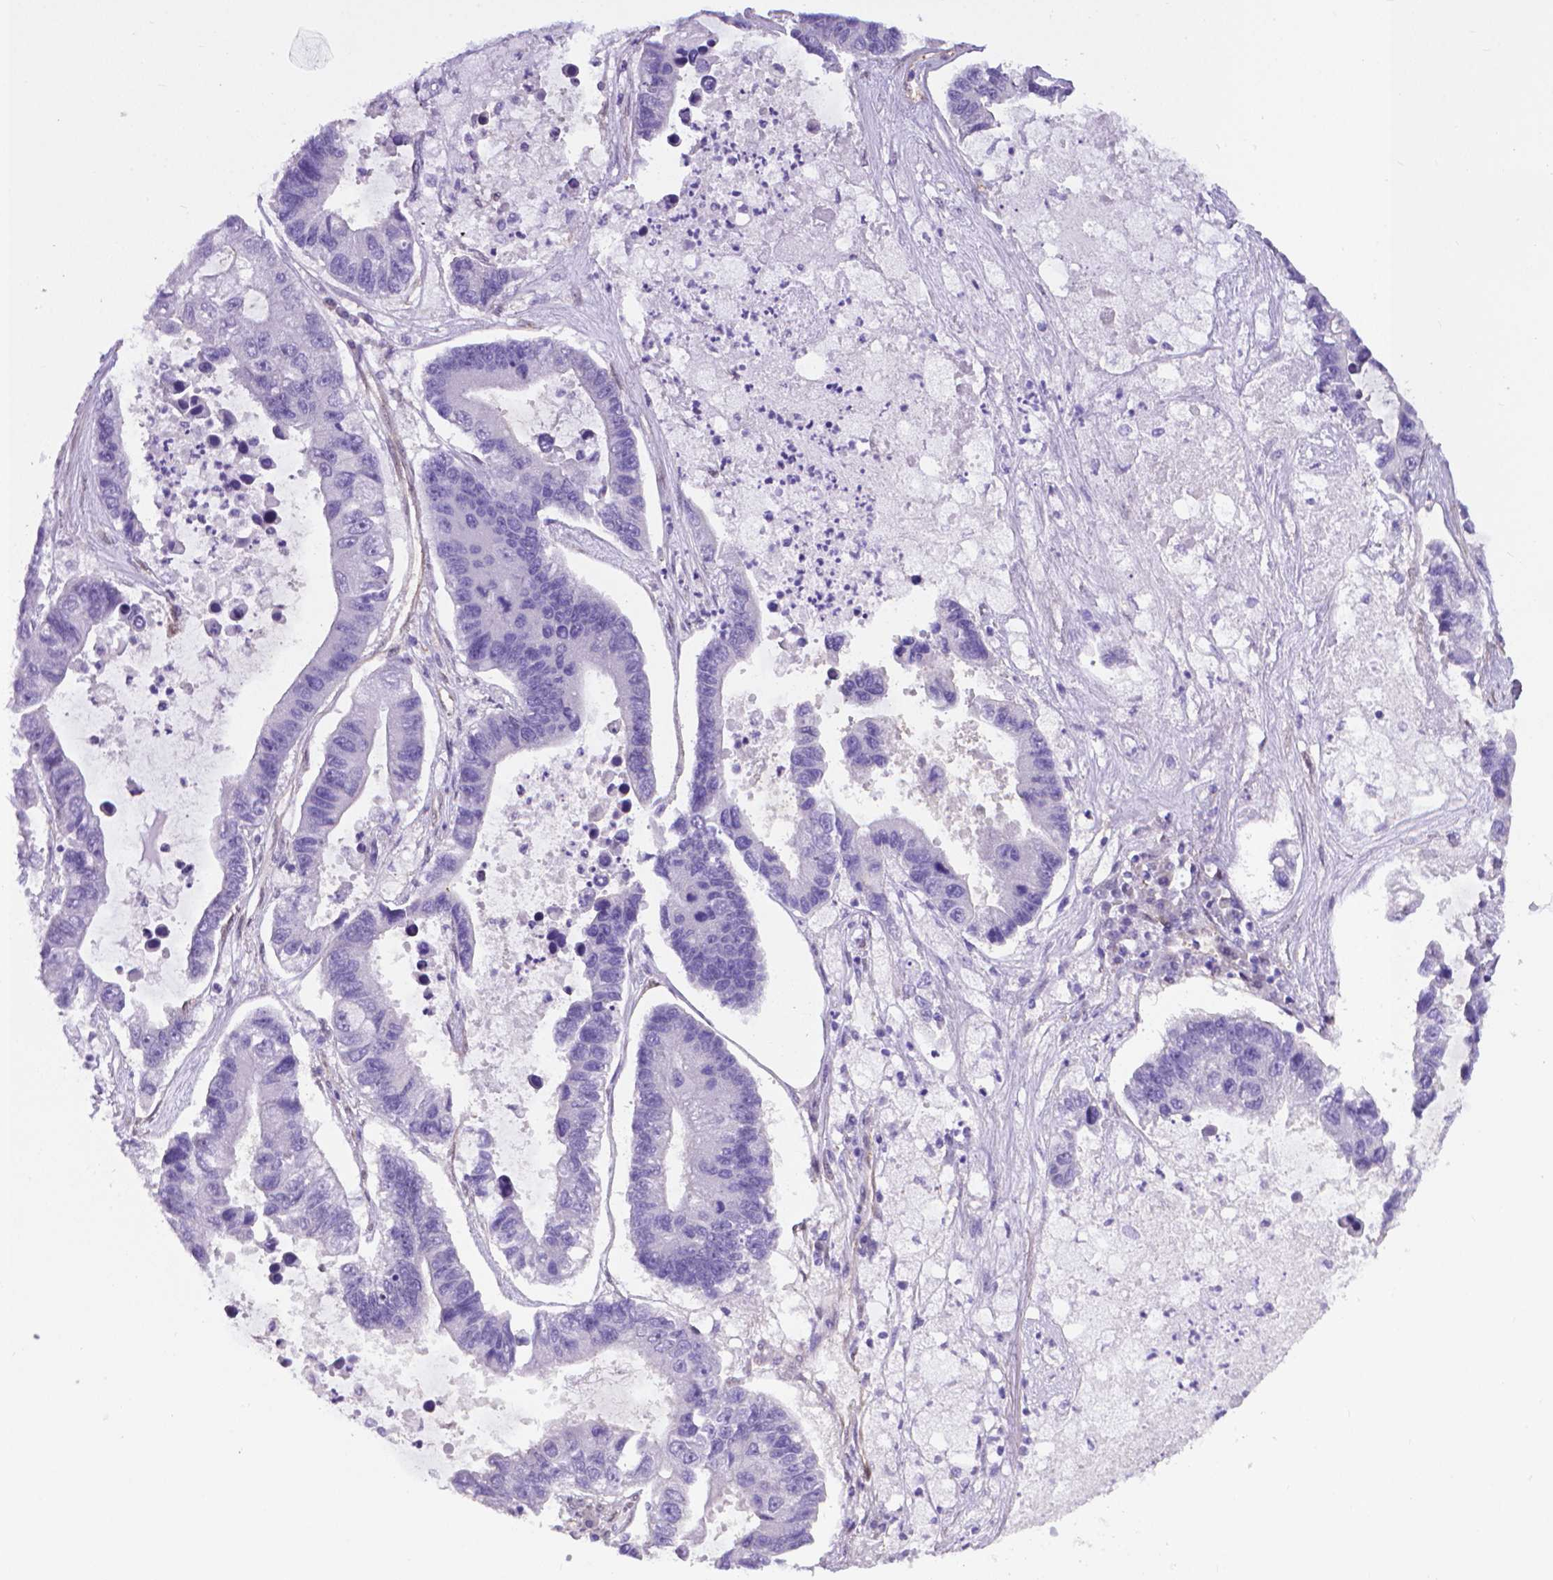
{"staining": {"intensity": "negative", "quantity": "none", "location": "none"}, "tissue": "lung cancer", "cell_type": "Tumor cells", "image_type": "cancer", "snomed": [{"axis": "morphology", "description": "Adenocarcinoma, NOS"}, {"axis": "topography", "description": "Bronchus"}, {"axis": "topography", "description": "Lung"}], "caption": "IHC micrograph of neoplastic tissue: human adenocarcinoma (lung) stained with DAB (3,3'-diaminobenzidine) demonstrates no significant protein expression in tumor cells.", "gene": "CLIC4", "patient": {"sex": "female", "age": 51}}